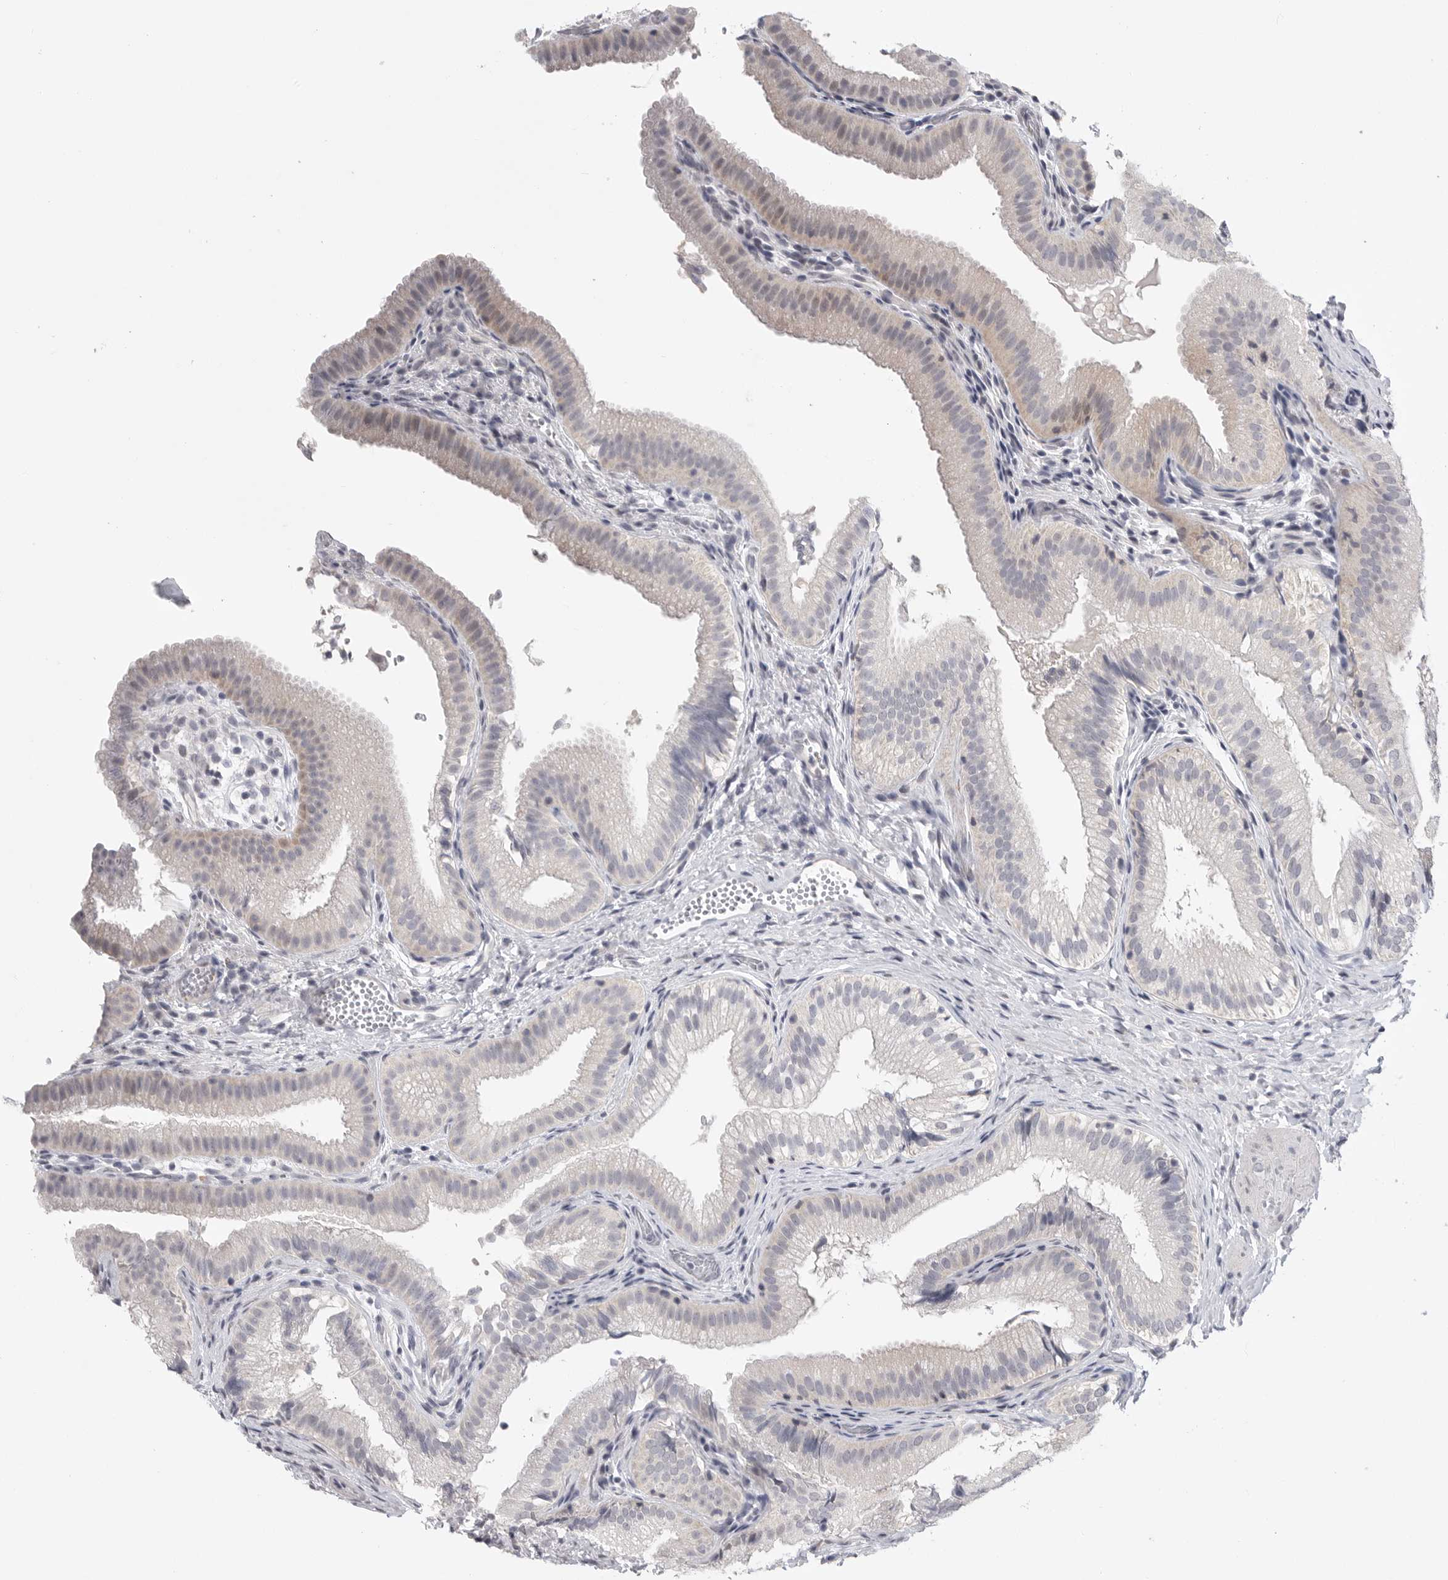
{"staining": {"intensity": "weak", "quantity": "<25%", "location": "cytoplasmic/membranous,nuclear"}, "tissue": "gallbladder", "cell_type": "Glandular cells", "image_type": "normal", "snomed": [{"axis": "morphology", "description": "Normal tissue, NOS"}, {"axis": "topography", "description": "Gallbladder"}], "caption": "Immunohistochemical staining of normal gallbladder demonstrates no significant staining in glandular cells.", "gene": "FBXO43", "patient": {"sex": "female", "age": 30}}